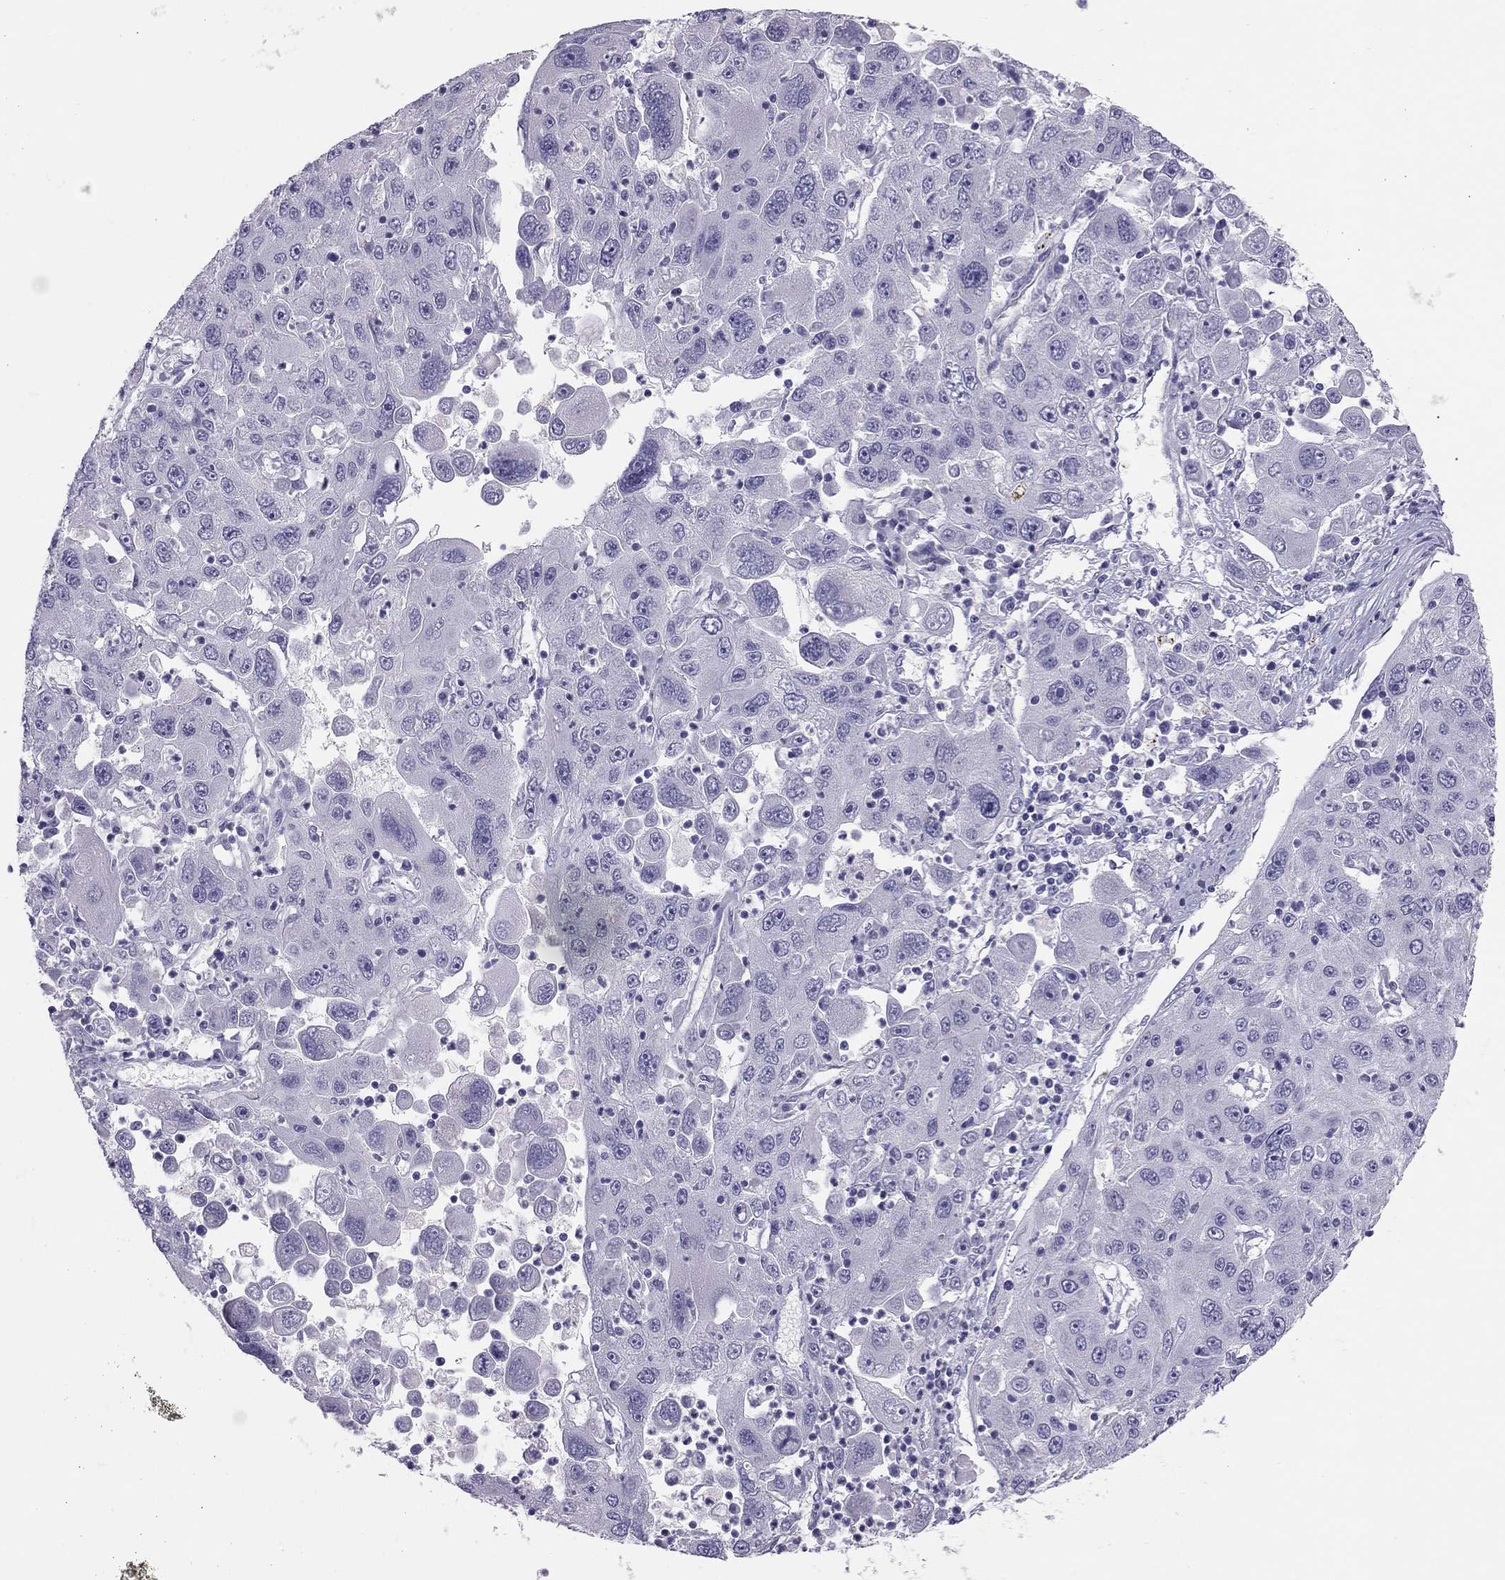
{"staining": {"intensity": "negative", "quantity": "none", "location": "none"}, "tissue": "stomach cancer", "cell_type": "Tumor cells", "image_type": "cancer", "snomed": [{"axis": "morphology", "description": "Adenocarcinoma, NOS"}, {"axis": "topography", "description": "Stomach"}], "caption": "The histopathology image shows no significant positivity in tumor cells of stomach cancer (adenocarcinoma). The staining is performed using DAB (3,3'-diaminobenzidine) brown chromogen with nuclei counter-stained in using hematoxylin.", "gene": "SPATA12", "patient": {"sex": "male", "age": 56}}